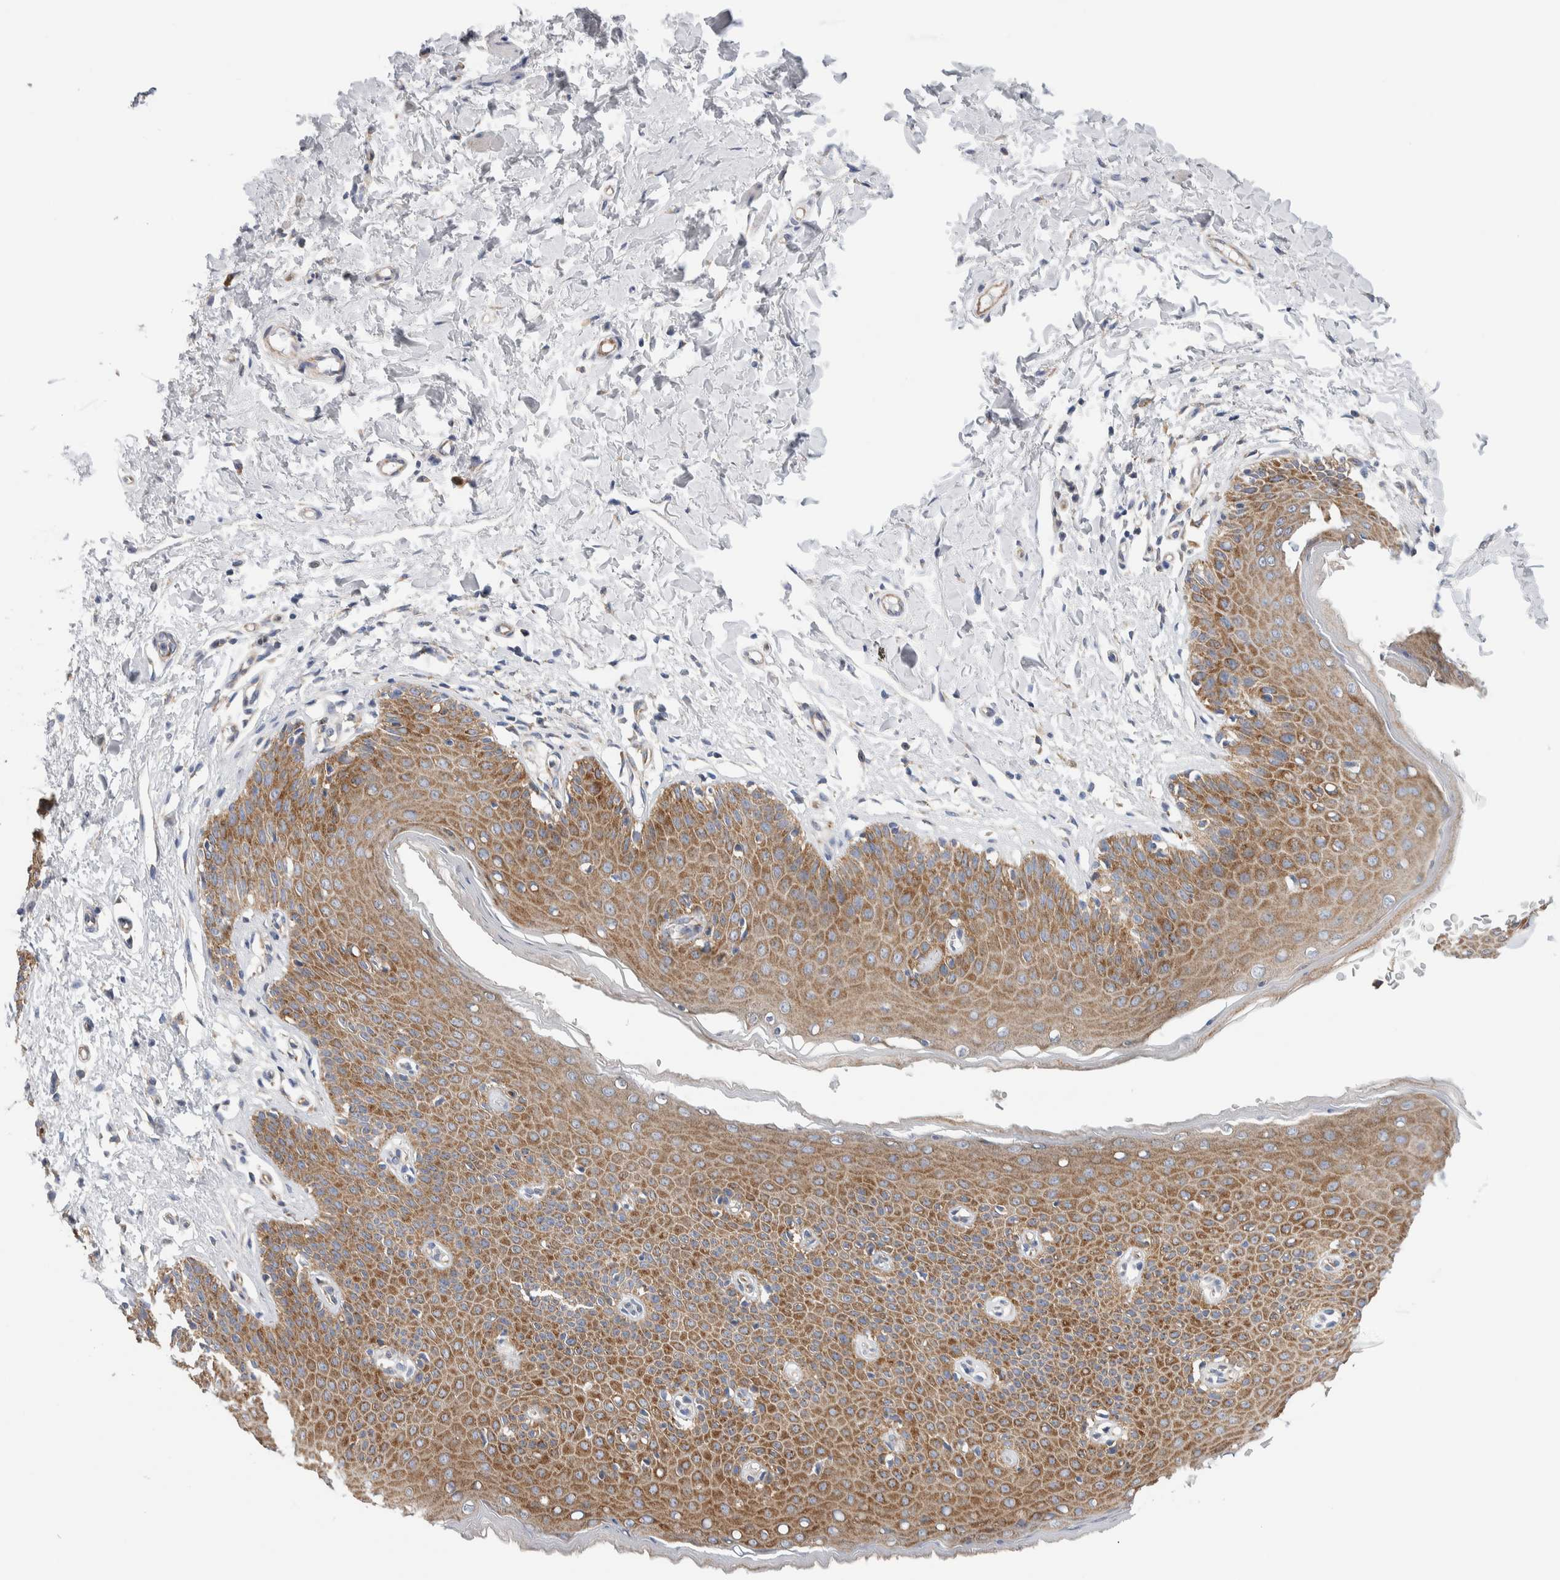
{"staining": {"intensity": "strong", "quantity": ">75%", "location": "cytoplasmic/membranous"}, "tissue": "skin", "cell_type": "Epidermal cells", "image_type": "normal", "snomed": [{"axis": "morphology", "description": "Normal tissue, NOS"}, {"axis": "topography", "description": "Vulva"}], "caption": "Skin stained for a protein reveals strong cytoplasmic/membranous positivity in epidermal cells. Using DAB (3,3'-diaminobenzidine) (brown) and hematoxylin (blue) stains, captured at high magnification using brightfield microscopy.", "gene": "RACK1", "patient": {"sex": "female", "age": 66}}